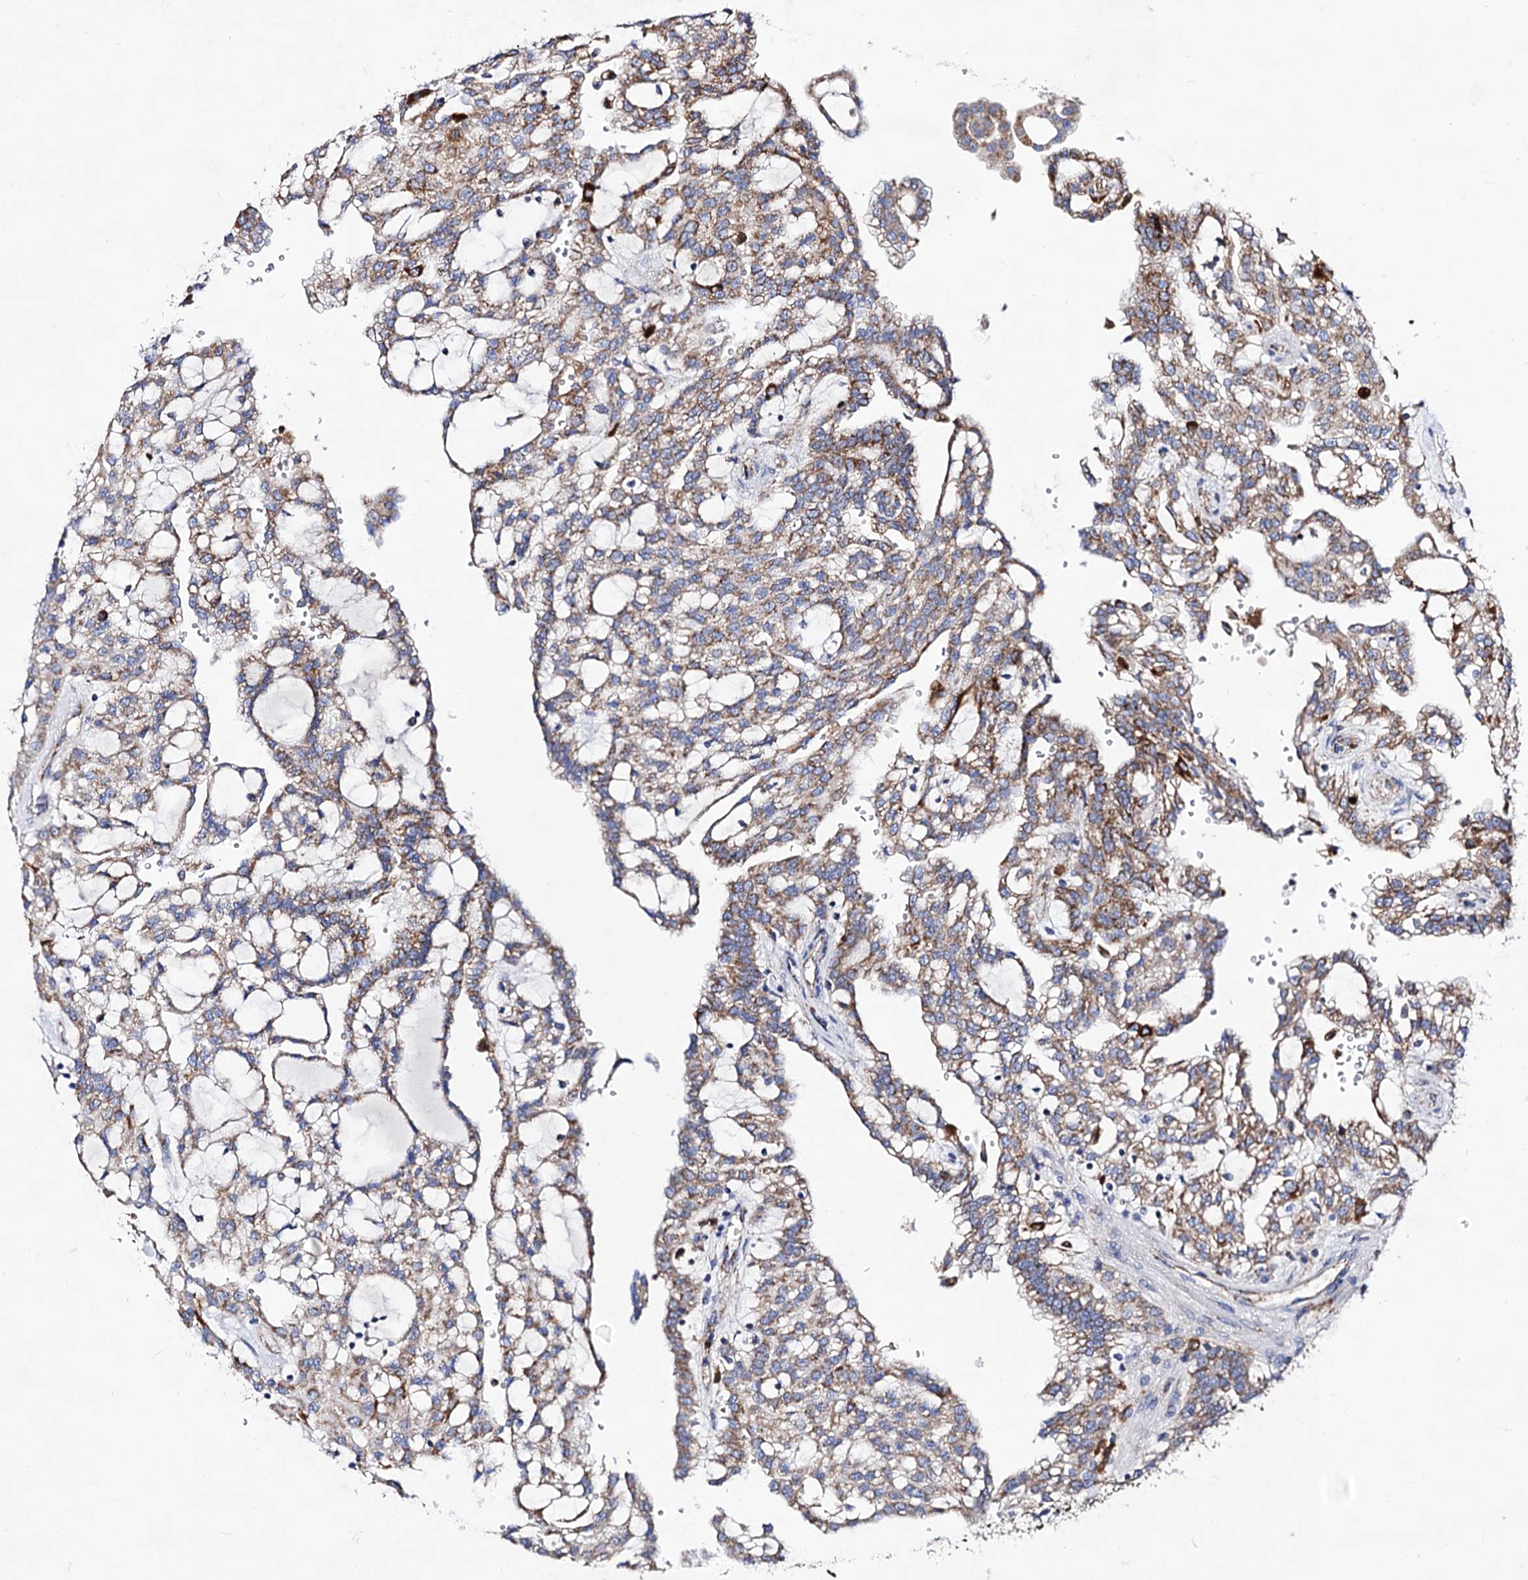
{"staining": {"intensity": "moderate", "quantity": ">75%", "location": "cytoplasmic/membranous"}, "tissue": "renal cancer", "cell_type": "Tumor cells", "image_type": "cancer", "snomed": [{"axis": "morphology", "description": "Adenocarcinoma, NOS"}, {"axis": "topography", "description": "Kidney"}], "caption": "A high-resolution image shows immunohistochemistry (IHC) staining of renal cancer, which displays moderate cytoplasmic/membranous staining in about >75% of tumor cells.", "gene": "ACAD9", "patient": {"sex": "male", "age": 63}}